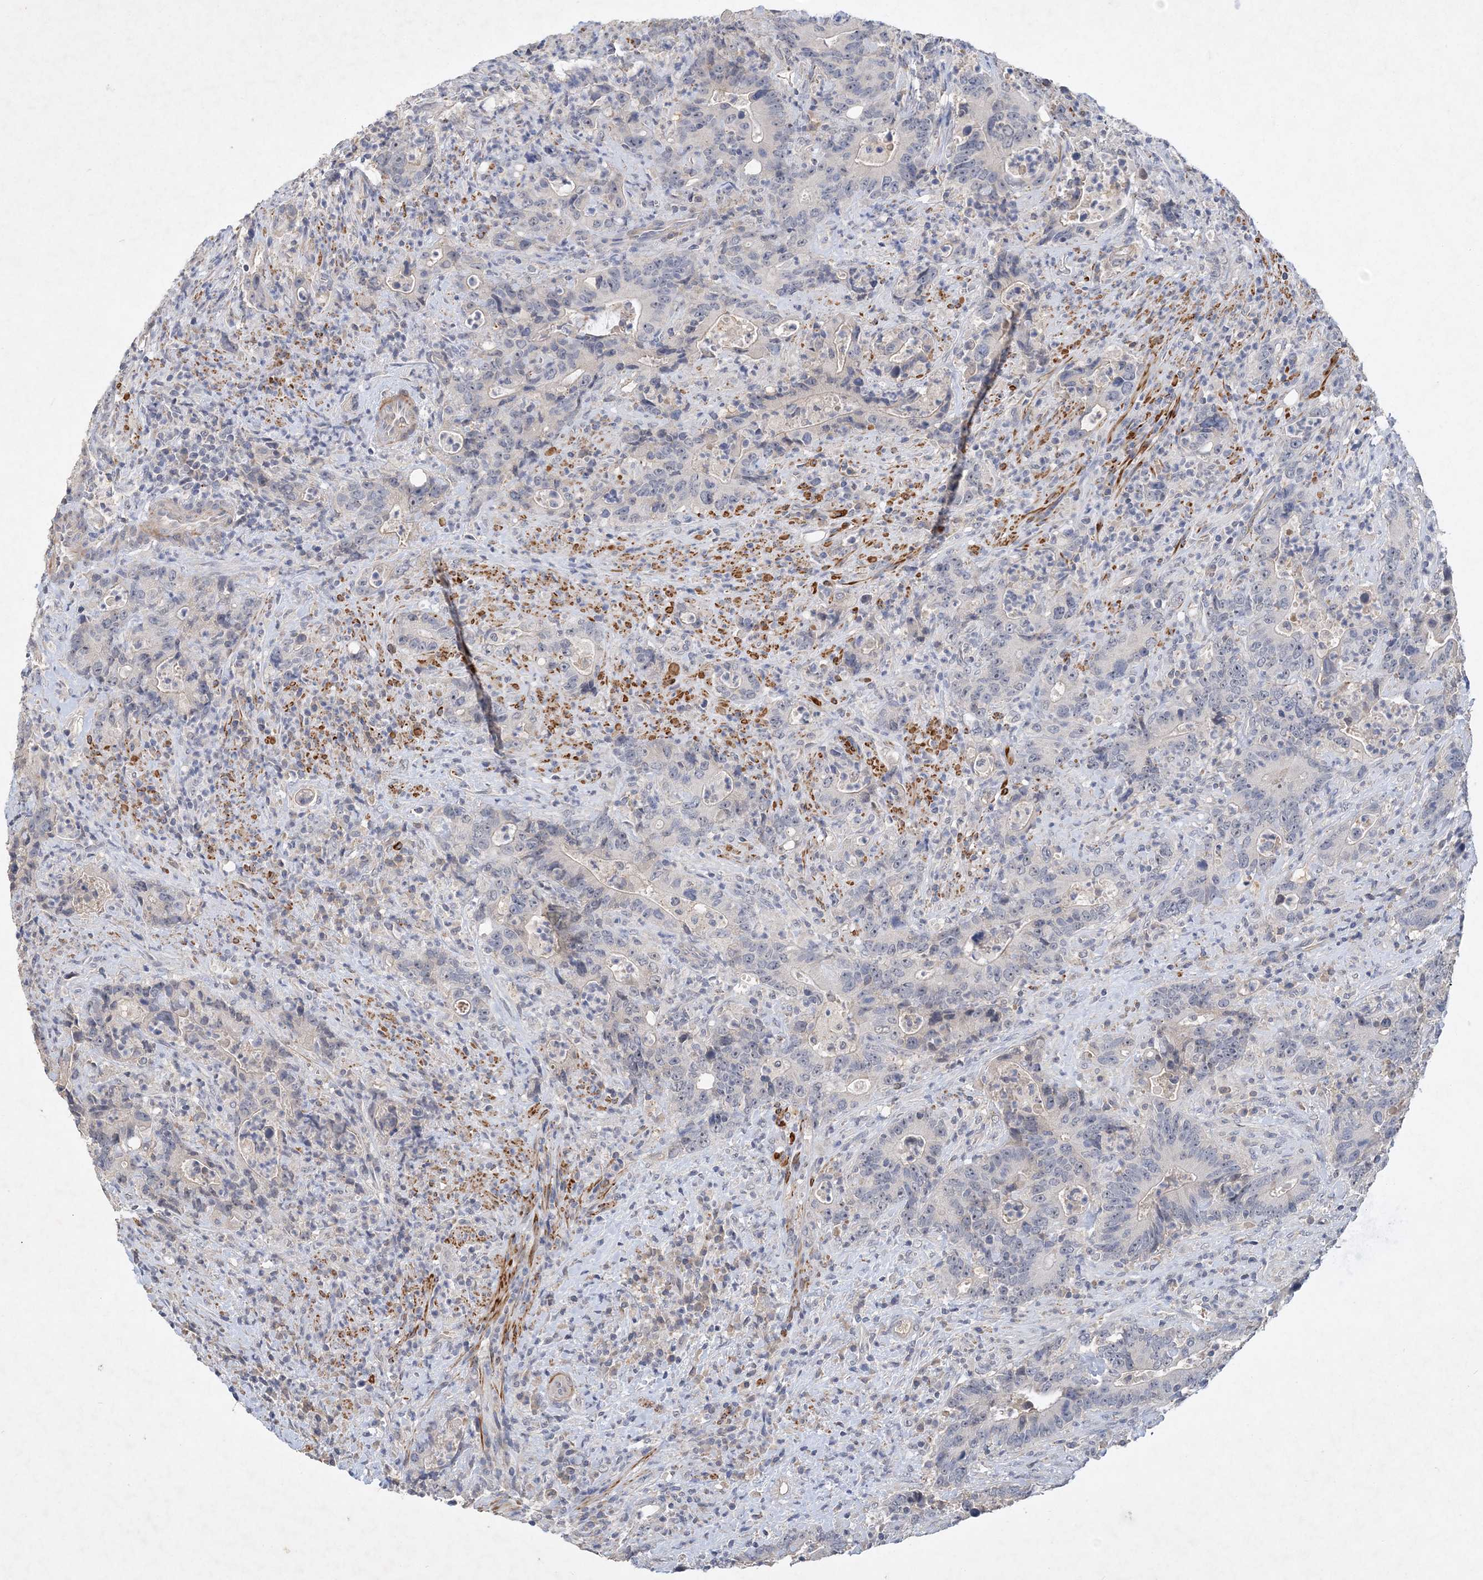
{"staining": {"intensity": "negative", "quantity": "none", "location": "none"}, "tissue": "colorectal cancer", "cell_type": "Tumor cells", "image_type": "cancer", "snomed": [{"axis": "morphology", "description": "Adenocarcinoma, NOS"}, {"axis": "topography", "description": "Colon"}], "caption": "The histopathology image demonstrates no staining of tumor cells in colorectal cancer.", "gene": "C11orf58", "patient": {"sex": "female", "age": 75}}